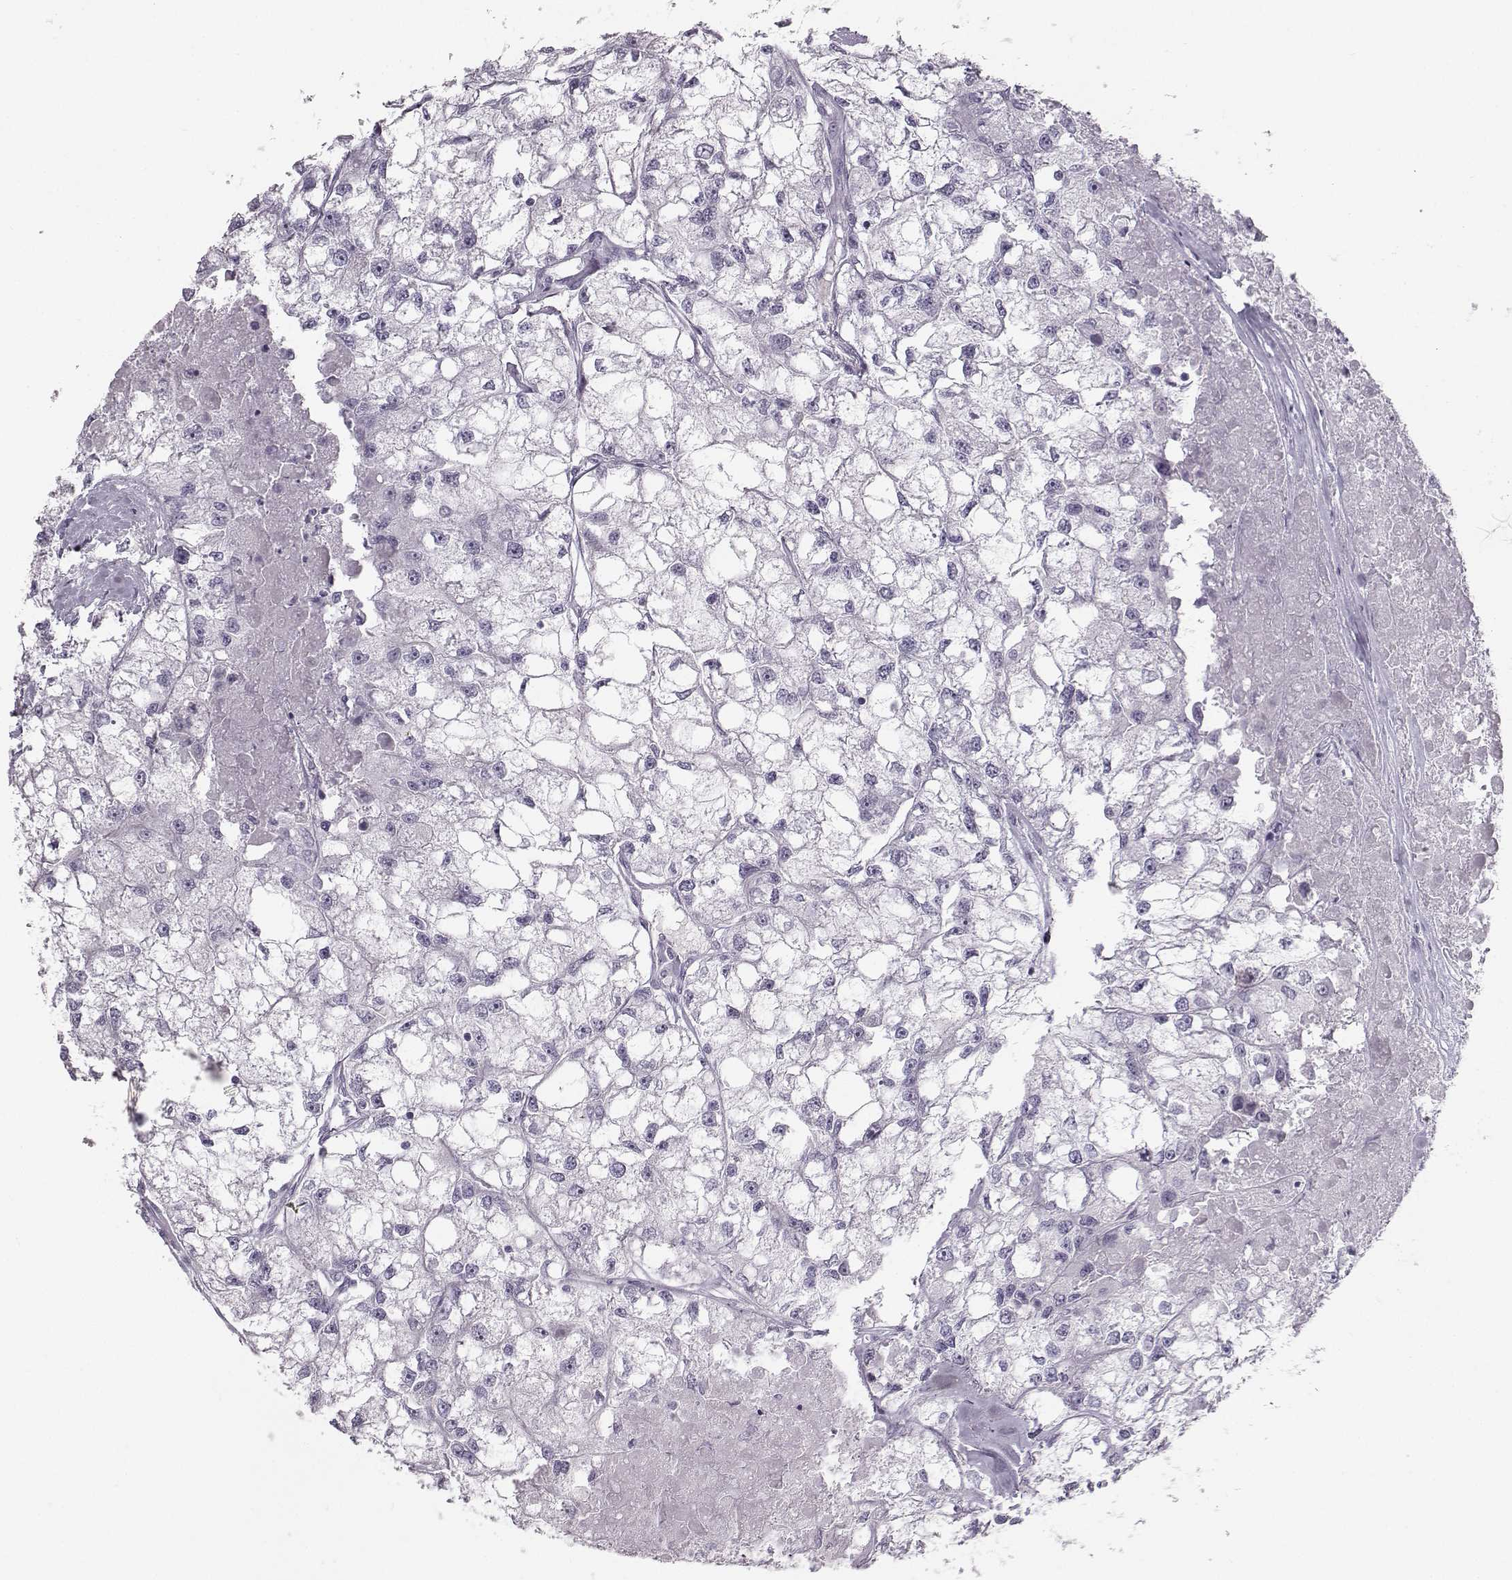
{"staining": {"intensity": "negative", "quantity": "none", "location": "none"}, "tissue": "renal cancer", "cell_type": "Tumor cells", "image_type": "cancer", "snomed": [{"axis": "morphology", "description": "Adenocarcinoma, NOS"}, {"axis": "topography", "description": "Kidney"}], "caption": "The histopathology image demonstrates no significant expression in tumor cells of renal adenocarcinoma. The staining is performed using DAB brown chromogen with nuclei counter-stained in using hematoxylin.", "gene": "CASR", "patient": {"sex": "male", "age": 56}}